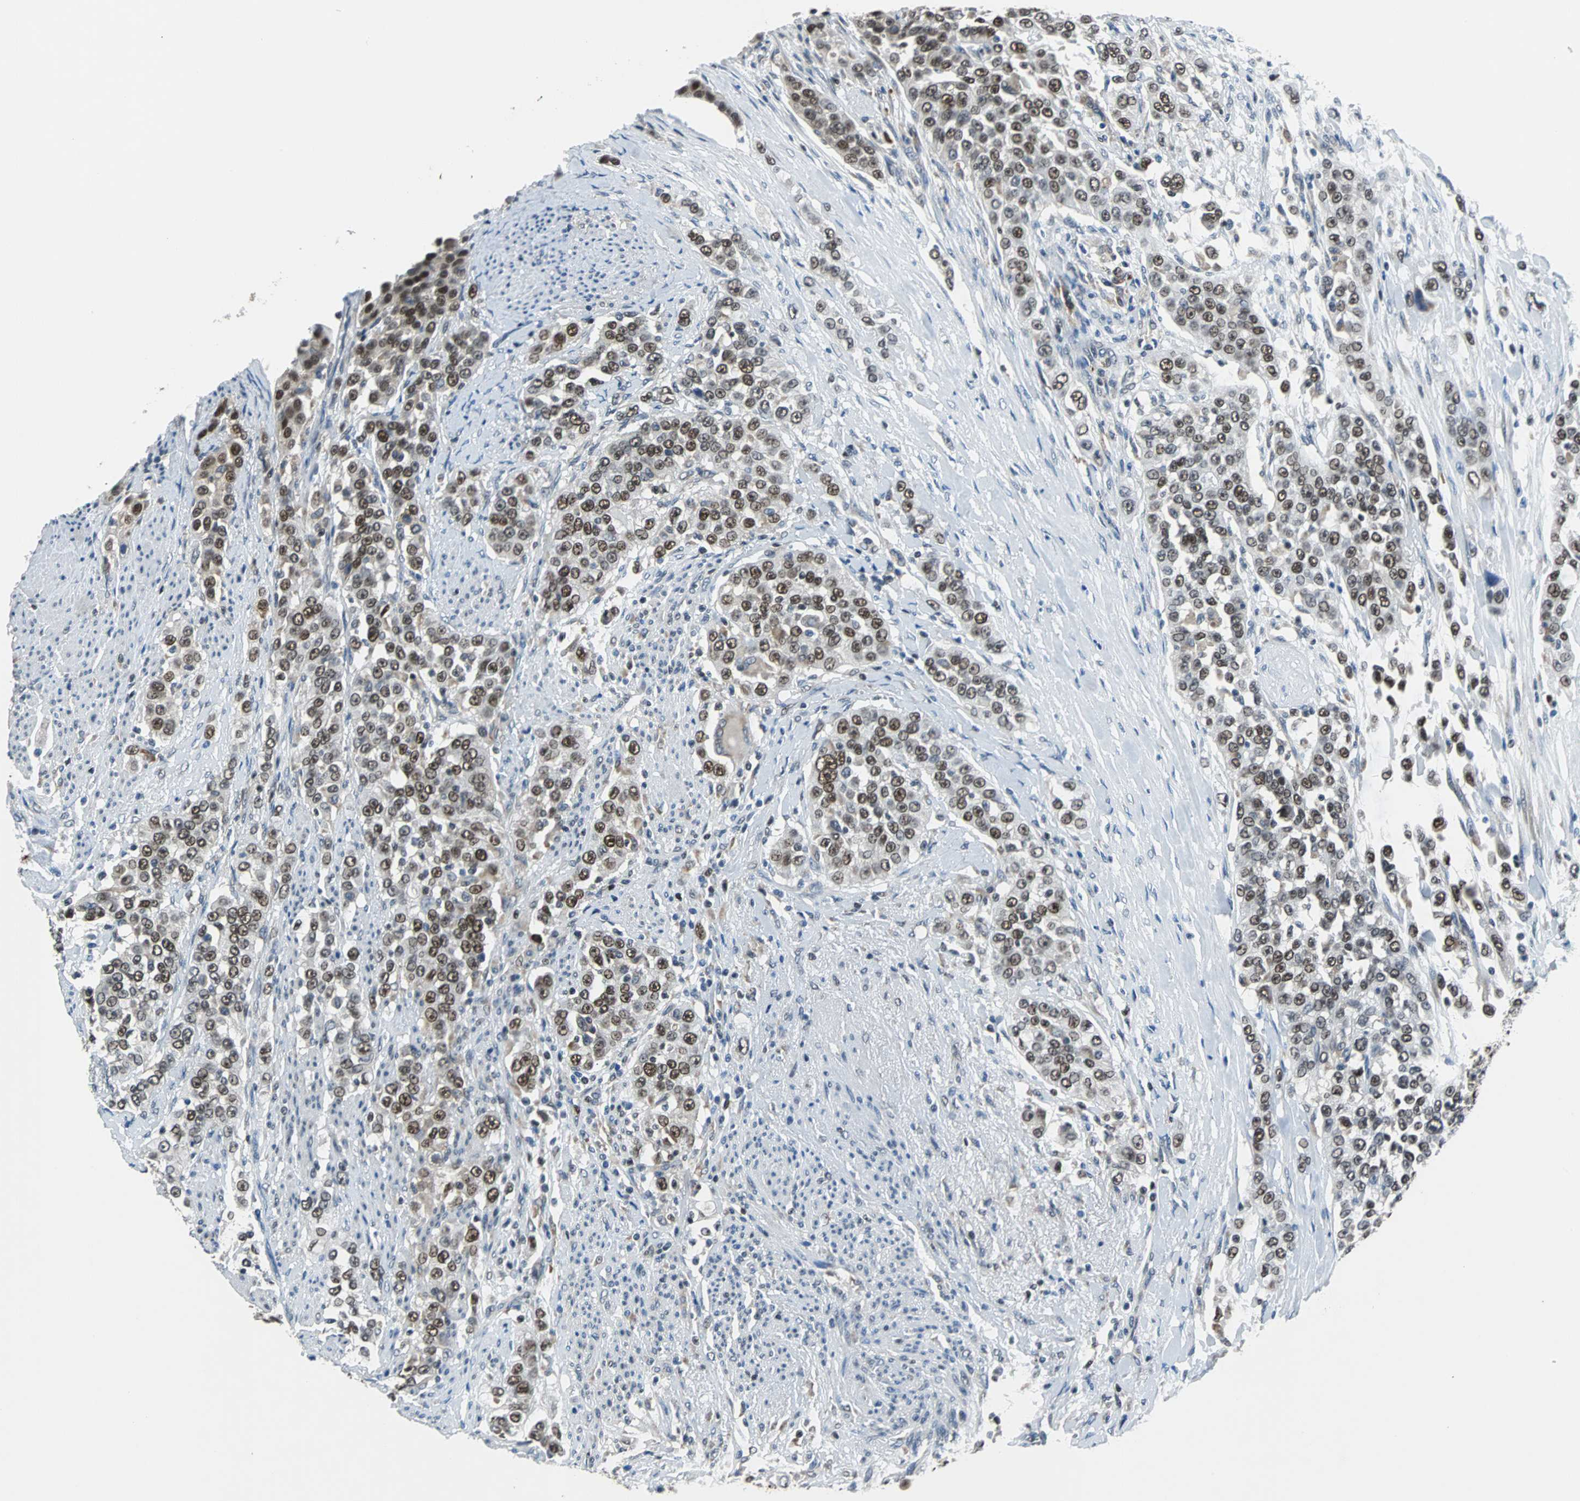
{"staining": {"intensity": "strong", "quantity": ">75%", "location": "nuclear"}, "tissue": "urothelial cancer", "cell_type": "Tumor cells", "image_type": "cancer", "snomed": [{"axis": "morphology", "description": "Urothelial carcinoma, High grade"}, {"axis": "topography", "description": "Urinary bladder"}], "caption": "A brown stain shows strong nuclear expression of a protein in human urothelial cancer tumor cells.", "gene": "USP28", "patient": {"sex": "female", "age": 80}}